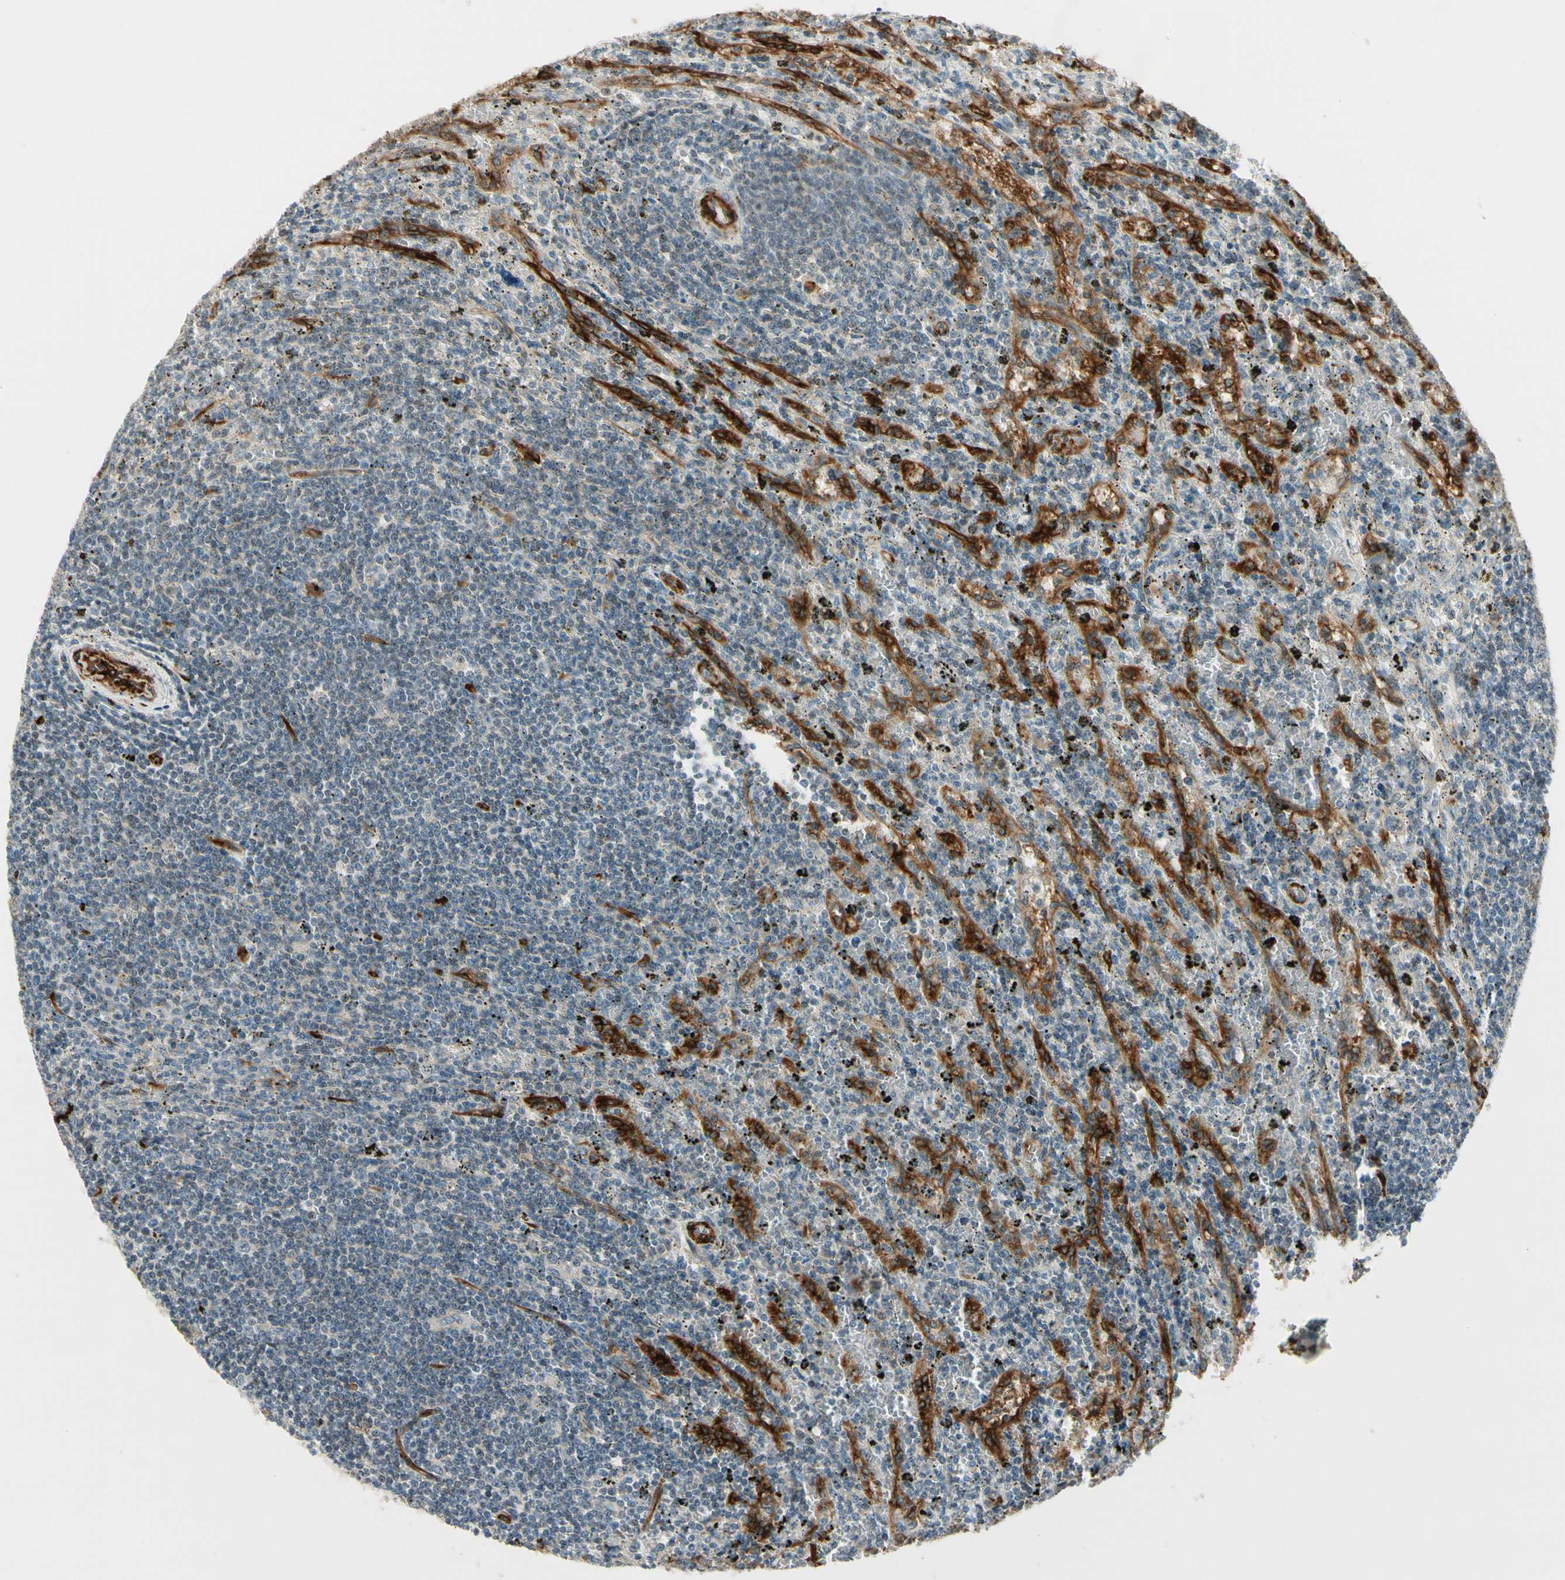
{"staining": {"intensity": "negative", "quantity": "none", "location": "none"}, "tissue": "lymphoma", "cell_type": "Tumor cells", "image_type": "cancer", "snomed": [{"axis": "morphology", "description": "Malignant lymphoma, non-Hodgkin's type, Low grade"}, {"axis": "topography", "description": "Spleen"}], "caption": "Immunohistochemistry (IHC) histopathology image of neoplastic tissue: human low-grade malignant lymphoma, non-Hodgkin's type stained with DAB (3,3'-diaminobenzidine) shows no significant protein staining in tumor cells.", "gene": "MCAM", "patient": {"sex": "male", "age": 76}}